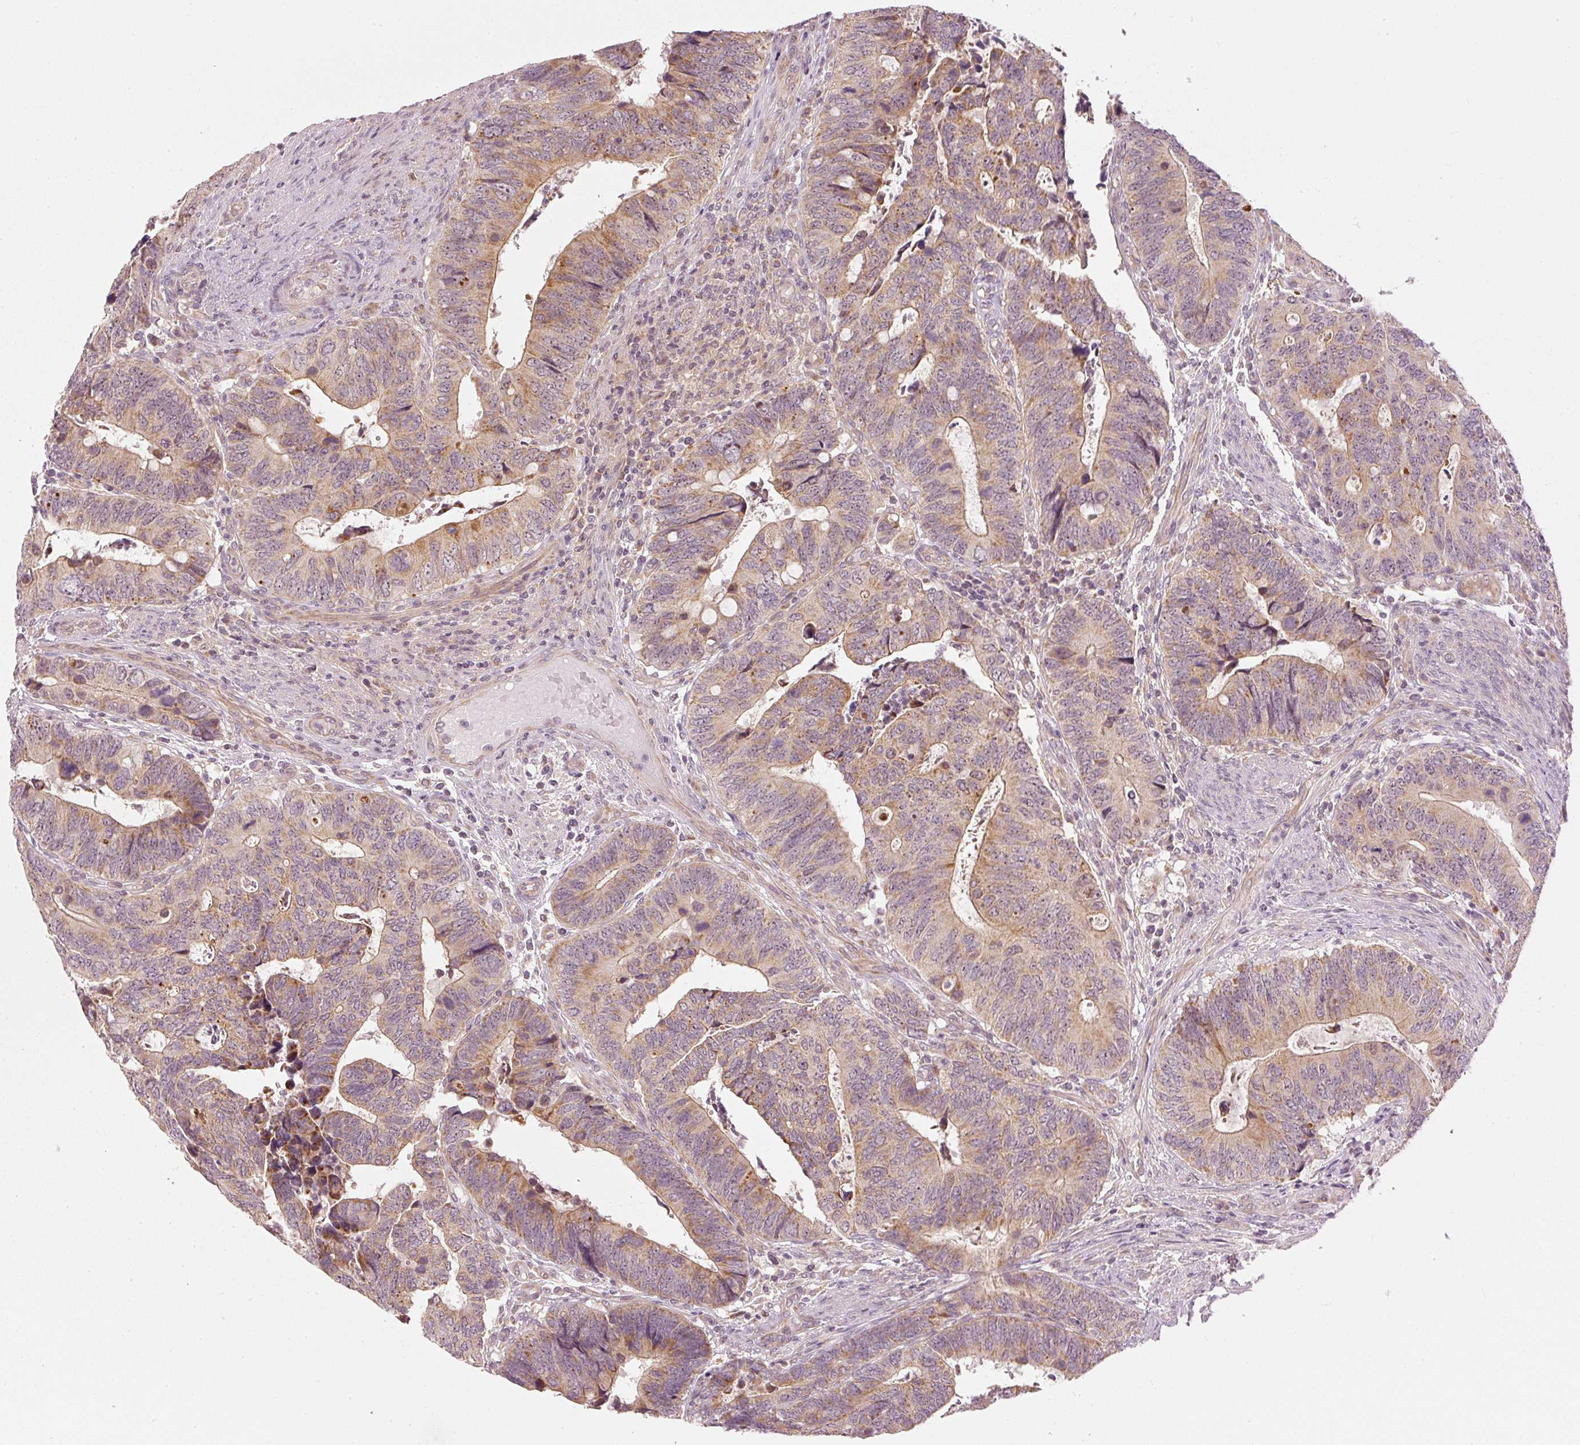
{"staining": {"intensity": "moderate", "quantity": "25%-75%", "location": "cytoplasmic/membranous"}, "tissue": "colorectal cancer", "cell_type": "Tumor cells", "image_type": "cancer", "snomed": [{"axis": "morphology", "description": "Adenocarcinoma, NOS"}, {"axis": "topography", "description": "Colon"}], "caption": "Immunohistochemistry (IHC) histopathology image of neoplastic tissue: colorectal cancer stained using immunohistochemistry (IHC) displays medium levels of moderate protein expression localized specifically in the cytoplasmic/membranous of tumor cells, appearing as a cytoplasmic/membranous brown color.", "gene": "CDC20B", "patient": {"sex": "male", "age": 87}}